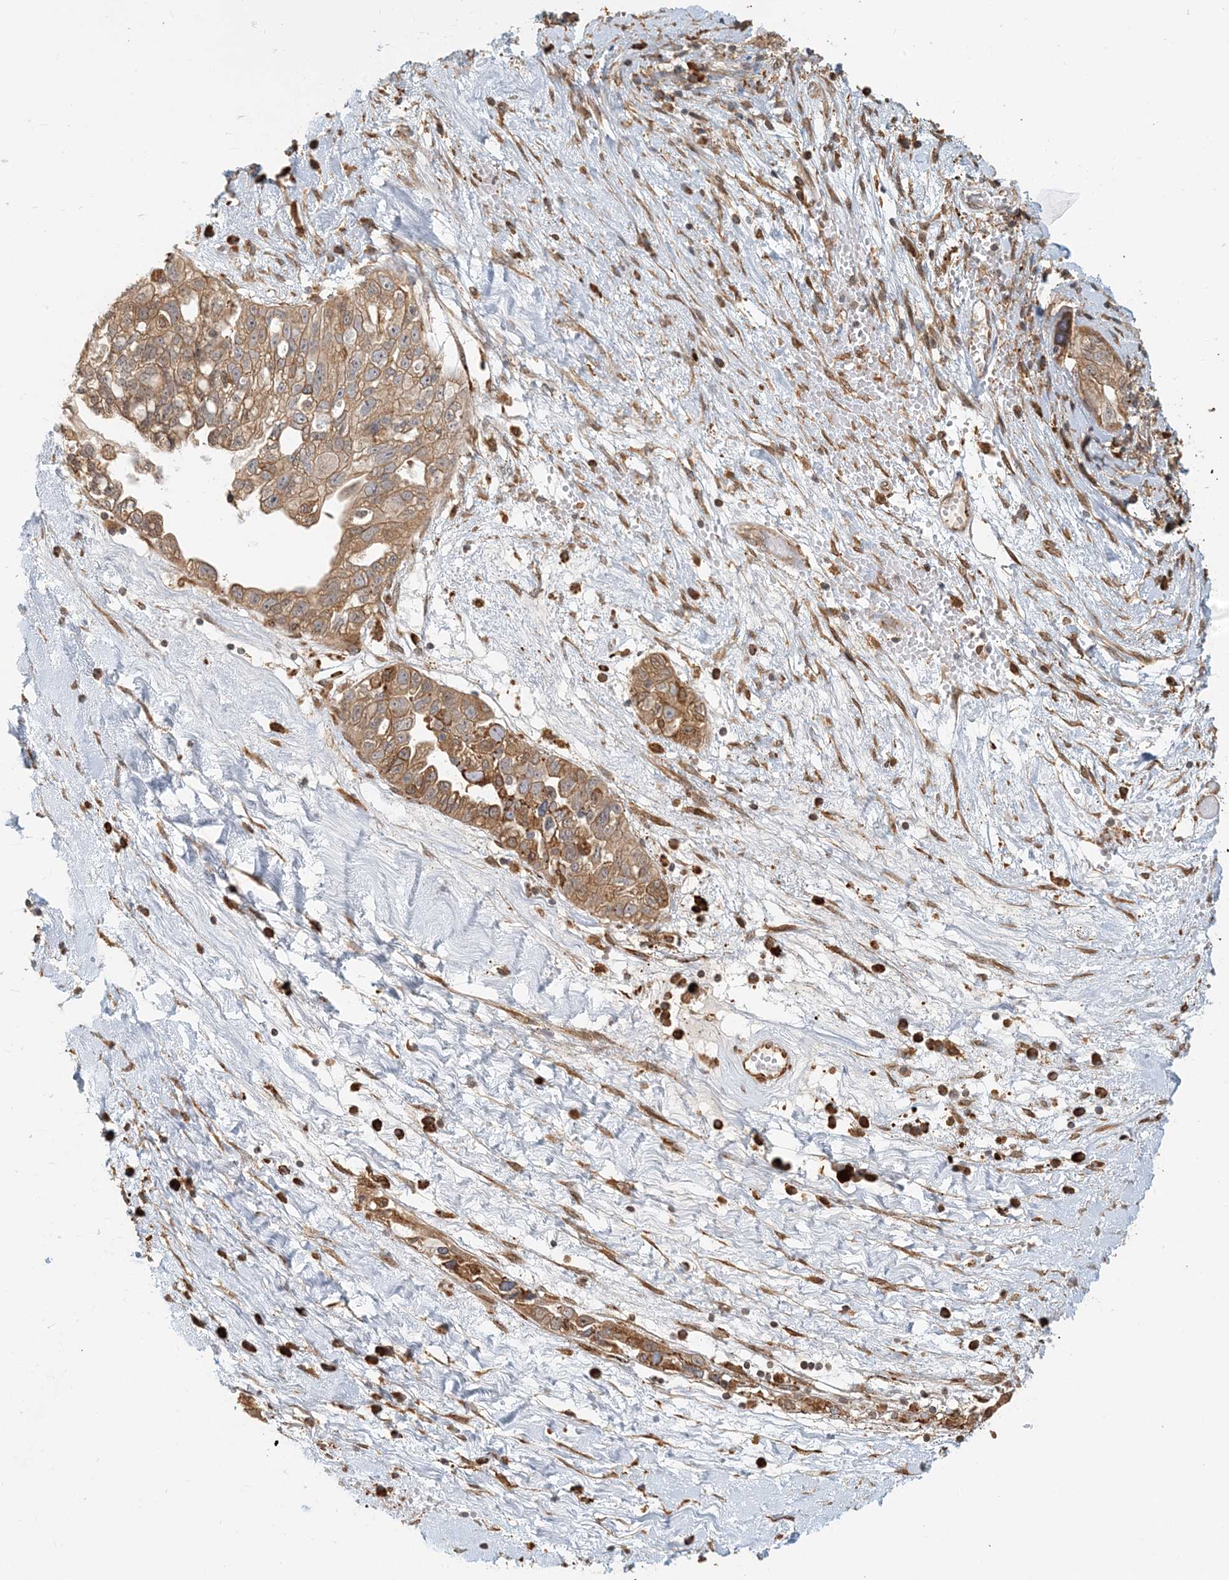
{"staining": {"intensity": "moderate", "quantity": ">75%", "location": "cytoplasmic/membranous"}, "tissue": "ovarian cancer", "cell_type": "Tumor cells", "image_type": "cancer", "snomed": [{"axis": "morphology", "description": "Carcinoma, NOS"}, {"axis": "morphology", "description": "Cystadenocarcinoma, serous, NOS"}, {"axis": "topography", "description": "Ovary"}], "caption": "Protein staining displays moderate cytoplasmic/membranous staining in about >75% of tumor cells in ovarian cancer.", "gene": "HNMT", "patient": {"sex": "female", "age": 69}}